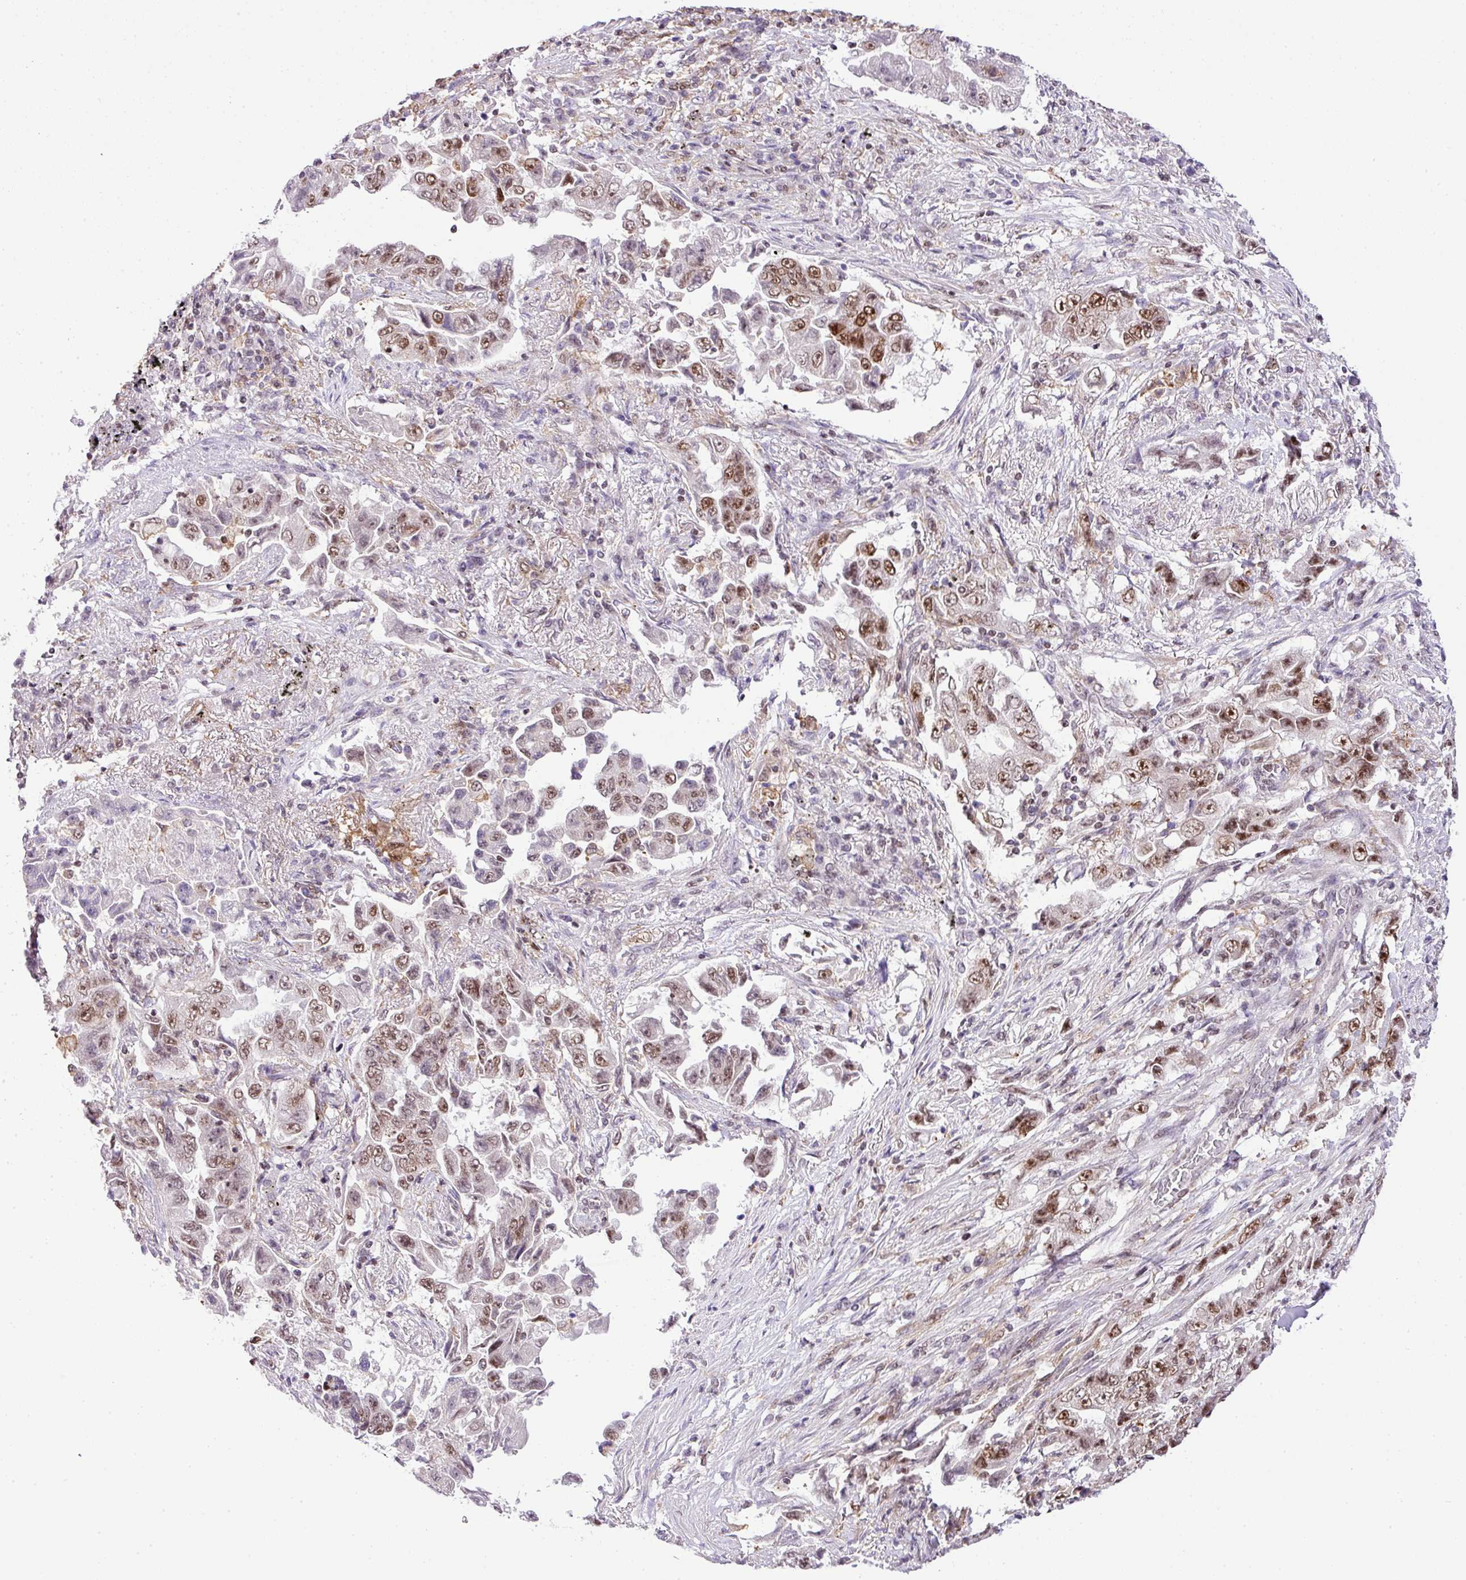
{"staining": {"intensity": "moderate", "quantity": ">75%", "location": "nuclear"}, "tissue": "lung cancer", "cell_type": "Tumor cells", "image_type": "cancer", "snomed": [{"axis": "morphology", "description": "Adenocarcinoma, NOS"}, {"axis": "topography", "description": "Lung"}], "caption": "Protein analysis of adenocarcinoma (lung) tissue displays moderate nuclear positivity in approximately >75% of tumor cells.", "gene": "CCDC137", "patient": {"sex": "female", "age": 51}}